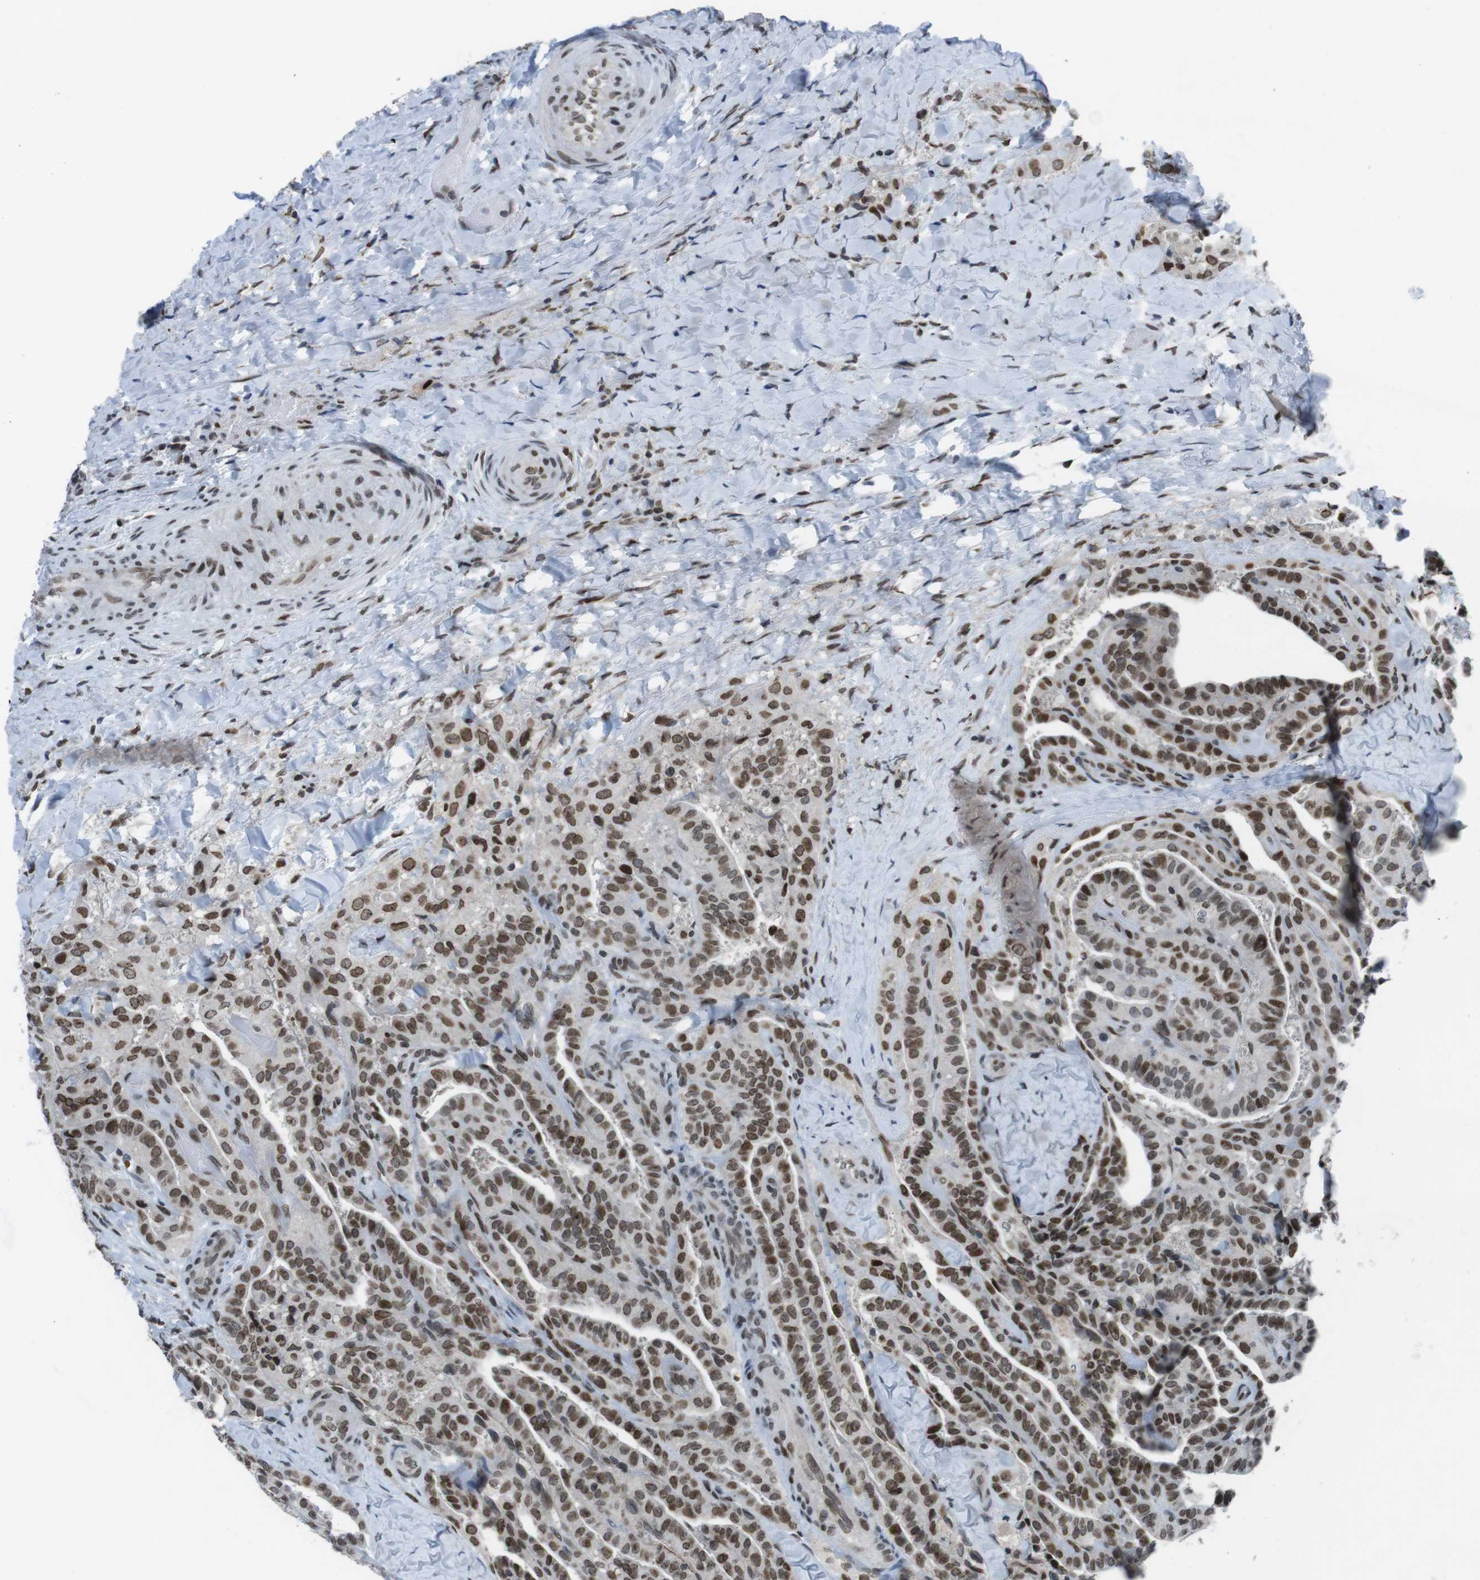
{"staining": {"intensity": "strong", "quantity": ">75%", "location": "nuclear"}, "tissue": "thyroid cancer", "cell_type": "Tumor cells", "image_type": "cancer", "snomed": [{"axis": "morphology", "description": "Papillary adenocarcinoma, NOS"}, {"axis": "topography", "description": "Thyroid gland"}], "caption": "Strong nuclear positivity is seen in approximately >75% of tumor cells in thyroid cancer. (brown staining indicates protein expression, while blue staining denotes nuclei).", "gene": "MAD1L1", "patient": {"sex": "male", "age": 77}}